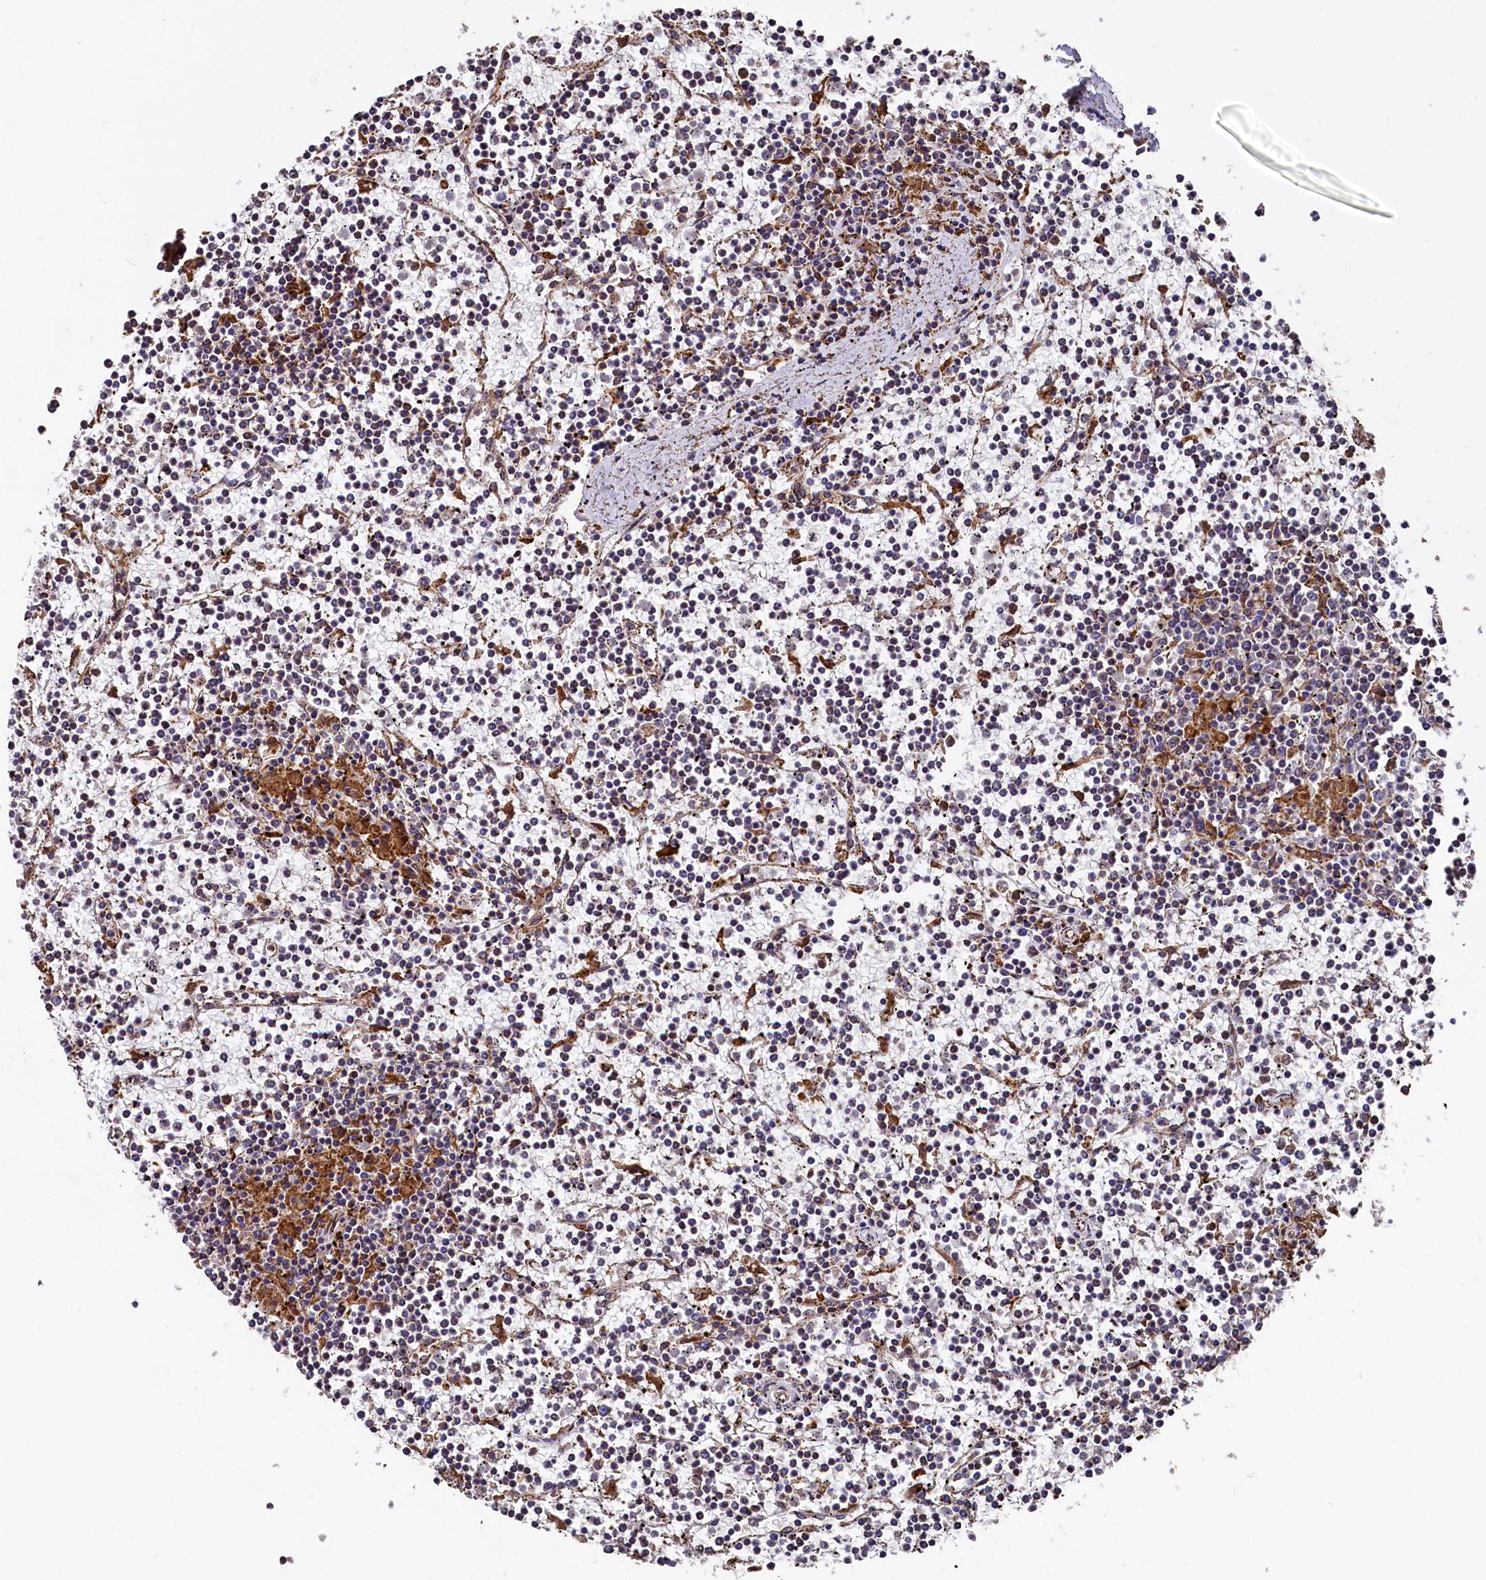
{"staining": {"intensity": "negative", "quantity": "none", "location": "none"}, "tissue": "lymphoma", "cell_type": "Tumor cells", "image_type": "cancer", "snomed": [{"axis": "morphology", "description": "Malignant lymphoma, non-Hodgkin's type, Low grade"}, {"axis": "topography", "description": "Spleen"}], "caption": "The immunohistochemistry (IHC) micrograph has no significant positivity in tumor cells of low-grade malignant lymphoma, non-Hodgkin's type tissue.", "gene": "NEURL1B", "patient": {"sex": "female", "age": 19}}